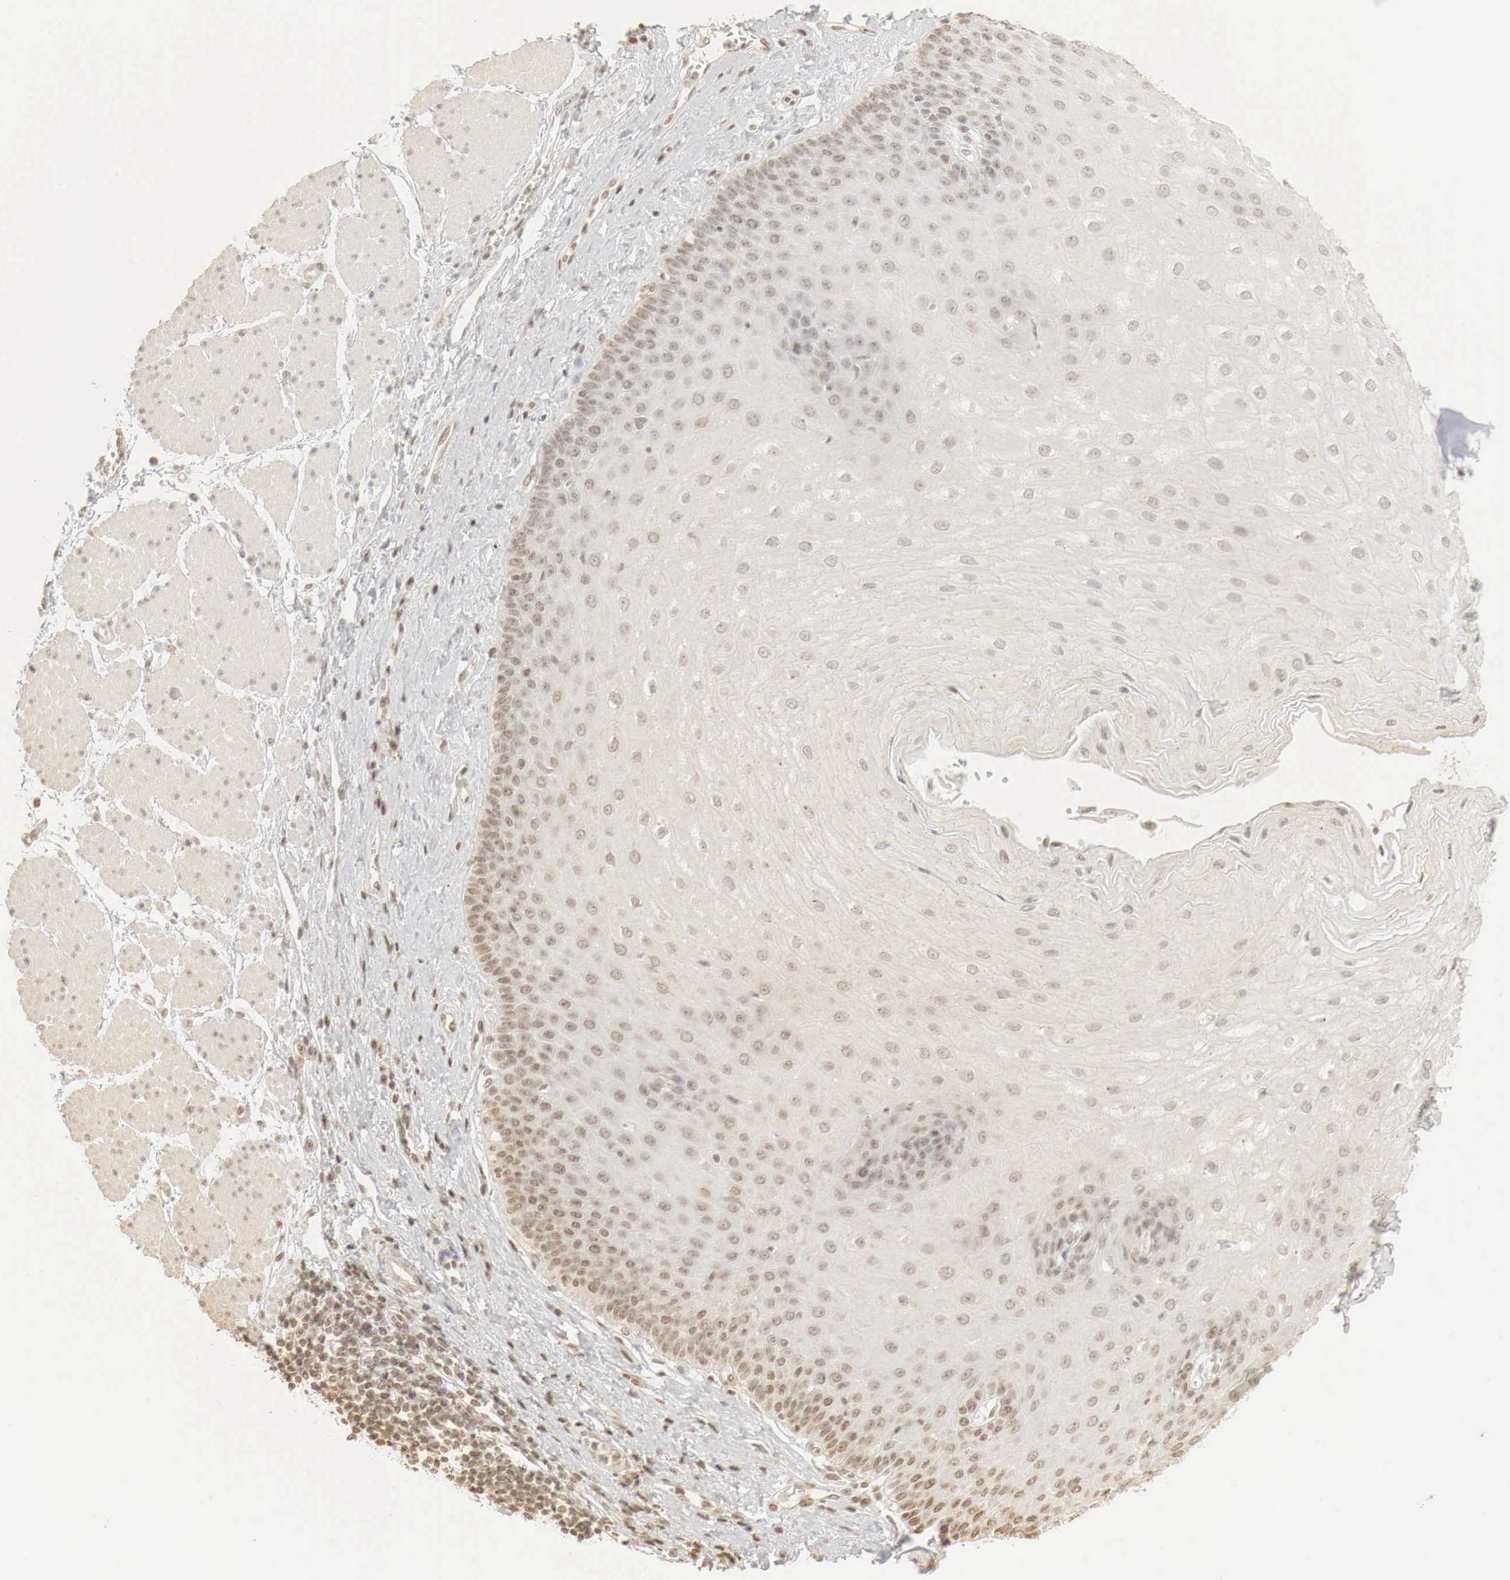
{"staining": {"intensity": "weak", "quantity": "25%-75%", "location": "cytoplasmic/membranous,nuclear"}, "tissue": "esophagus", "cell_type": "Squamous epithelial cells", "image_type": "normal", "snomed": [{"axis": "morphology", "description": "Normal tissue, NOS"}, {"axis": "topography", "description": "Esophagus"}], "caption": "Immunohistochemical staining of normal esophagus exhibits weak cytoplasmic/membranous,nuclear protein staining in about 25%-75% of squamous epithelial cells.", "gene": "ERBB4", "patient": {"sex": "male", "age": 65}}